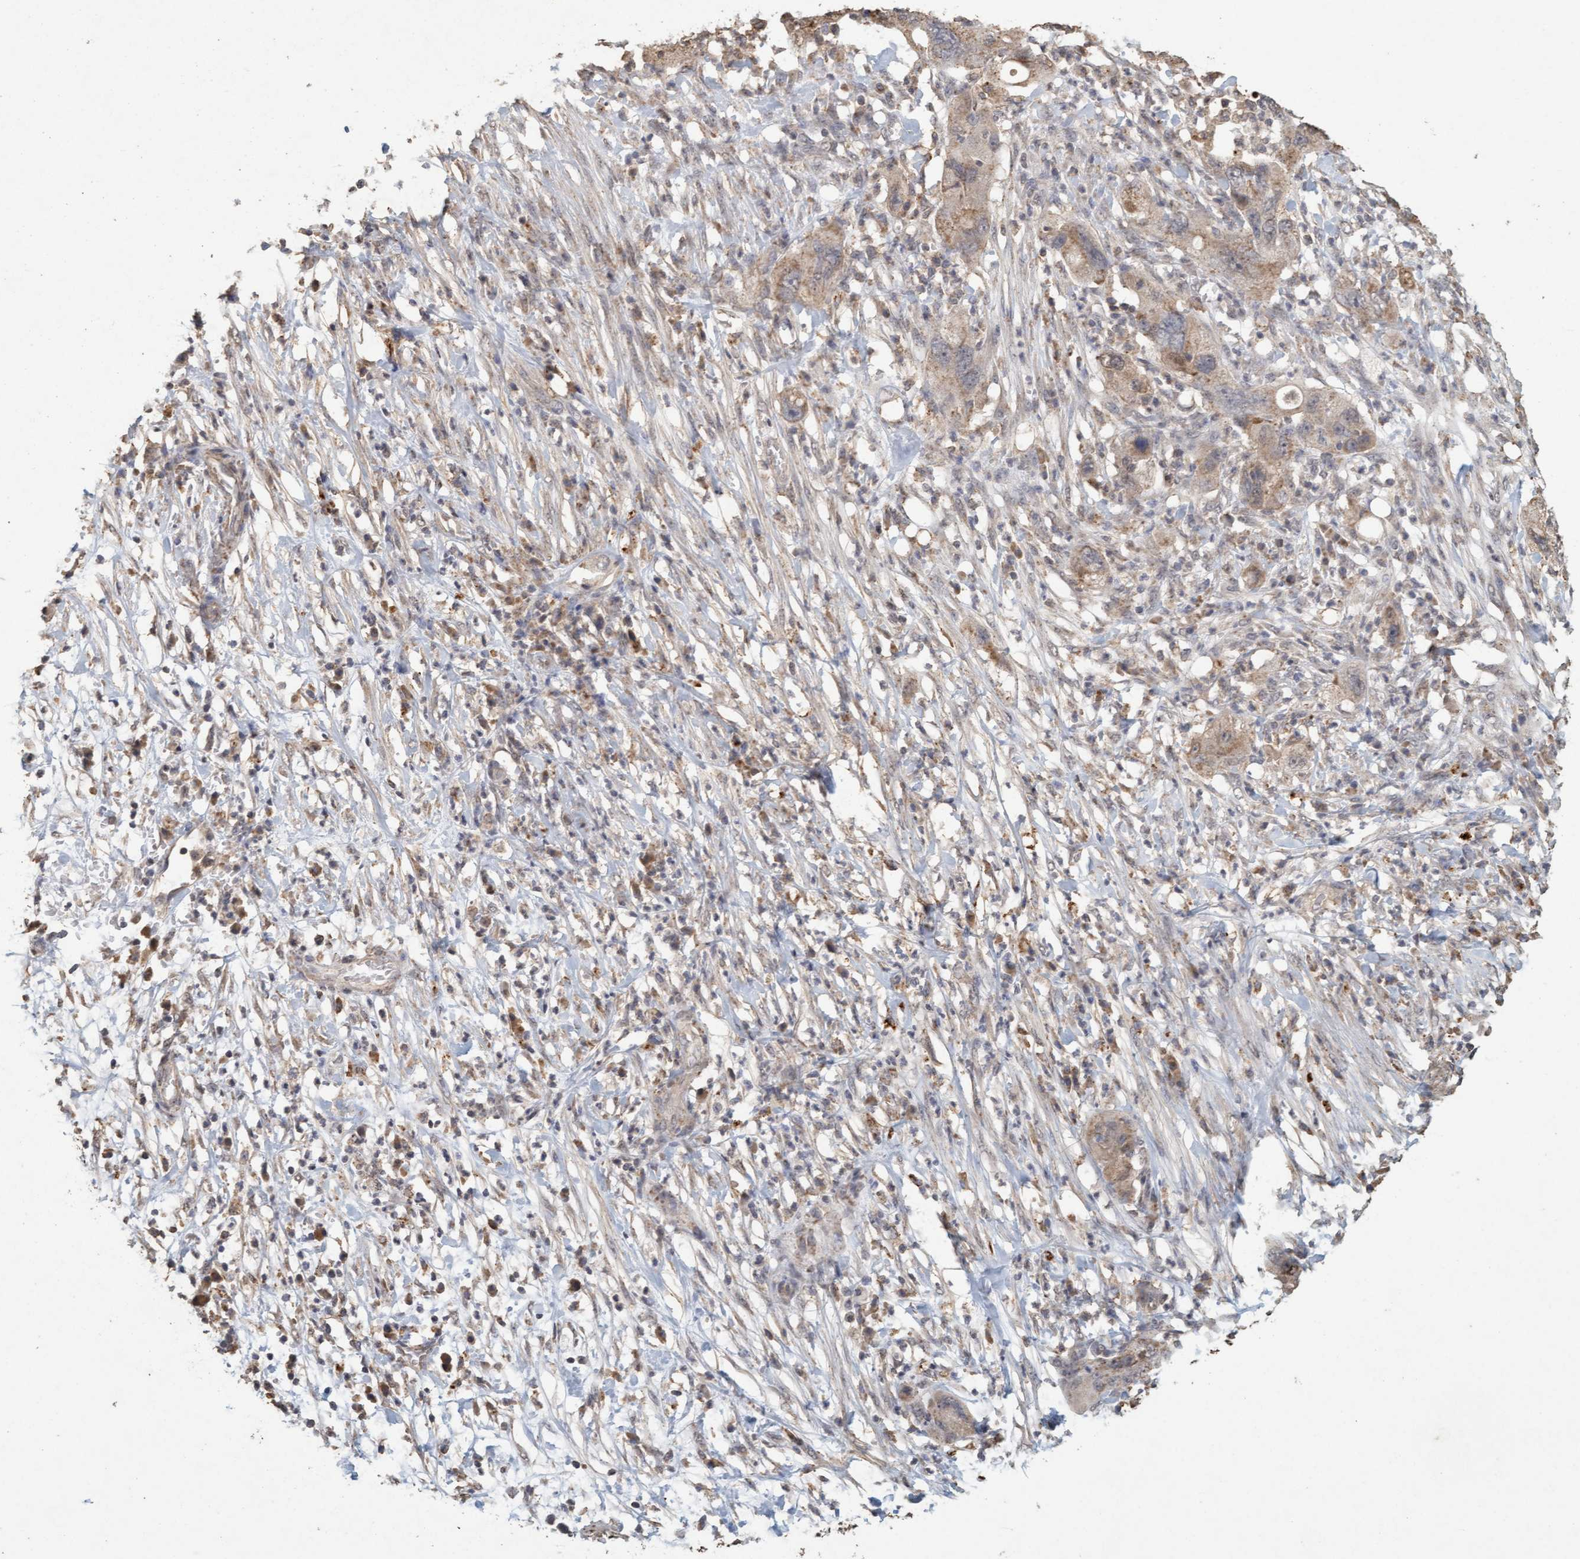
{"staining": {"intensity": "weak", "quantity": ">75%", "location": "cytoplasmic/membranous"}, "tissue": "pancreatic cancer", "cell_type": "Tumor cells", "image_type": "cancer", "snomed": [{"axis": "morphology", "description": "Adenocarcinoma, NOS"}, {"axis": "topography", "description": "Pancreas"}], "caption": "This is a histology image of immunohistochemistry (IHC) staining of adenocarcinoma (pancreatic), which shows weak staining in the cytoplasmic/membranous of tumor cells.", "gene": "VSIG8", "patient": {"sex": "female", "age": 78}}